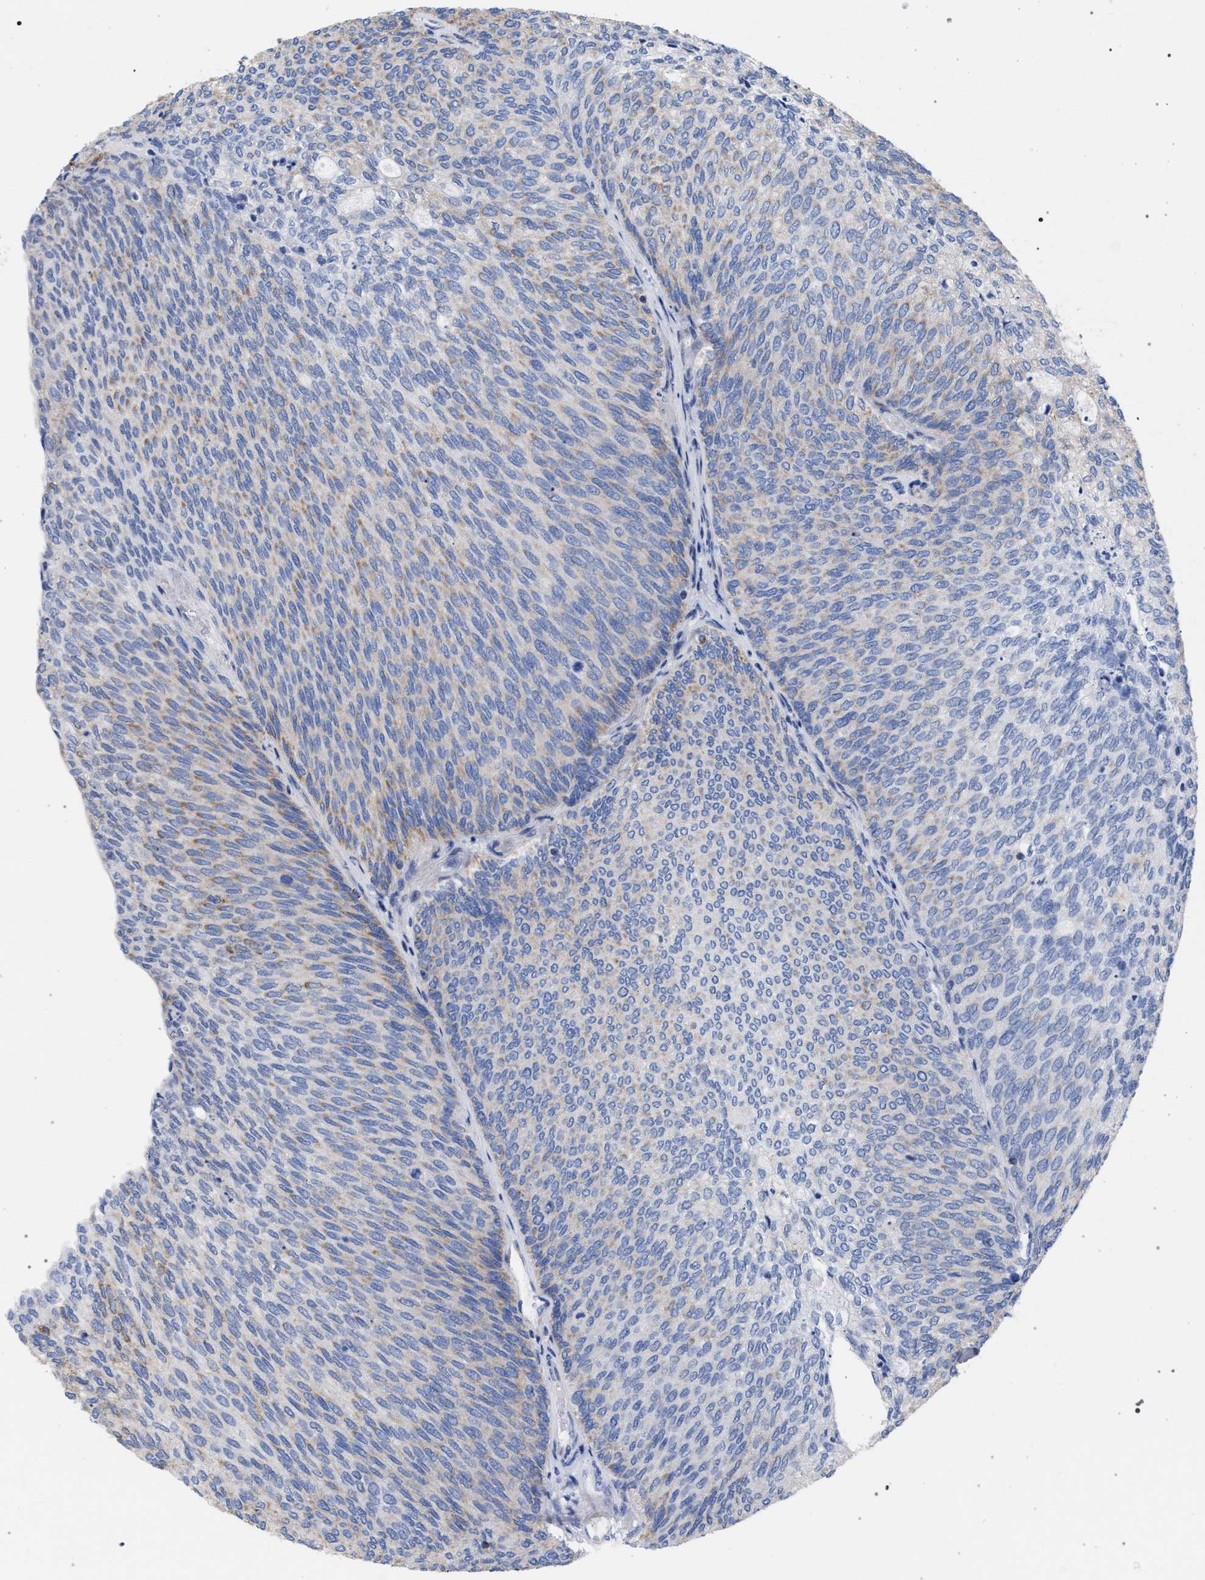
{"staining": {"intensity": "weak", "quantity": "<25%", "location": "cytoplasmic/membranous"}, "tissue": "urothelial cancer", "cell_type": "Tumor cells", "image_type": "cancer", "snomed": [{"axis": "morphology", "description": "Urothelial carcinoma, Low grade"}, {"axis": "topography", "description": "Urinary bladder"}], "caption": "Urothelial cancer stained for a protein using immunohistochemistry (IHC) demonstrates no staining tumor cells.", "gene": "ACADS", "patient": {"sex": "female", "age": 79}}